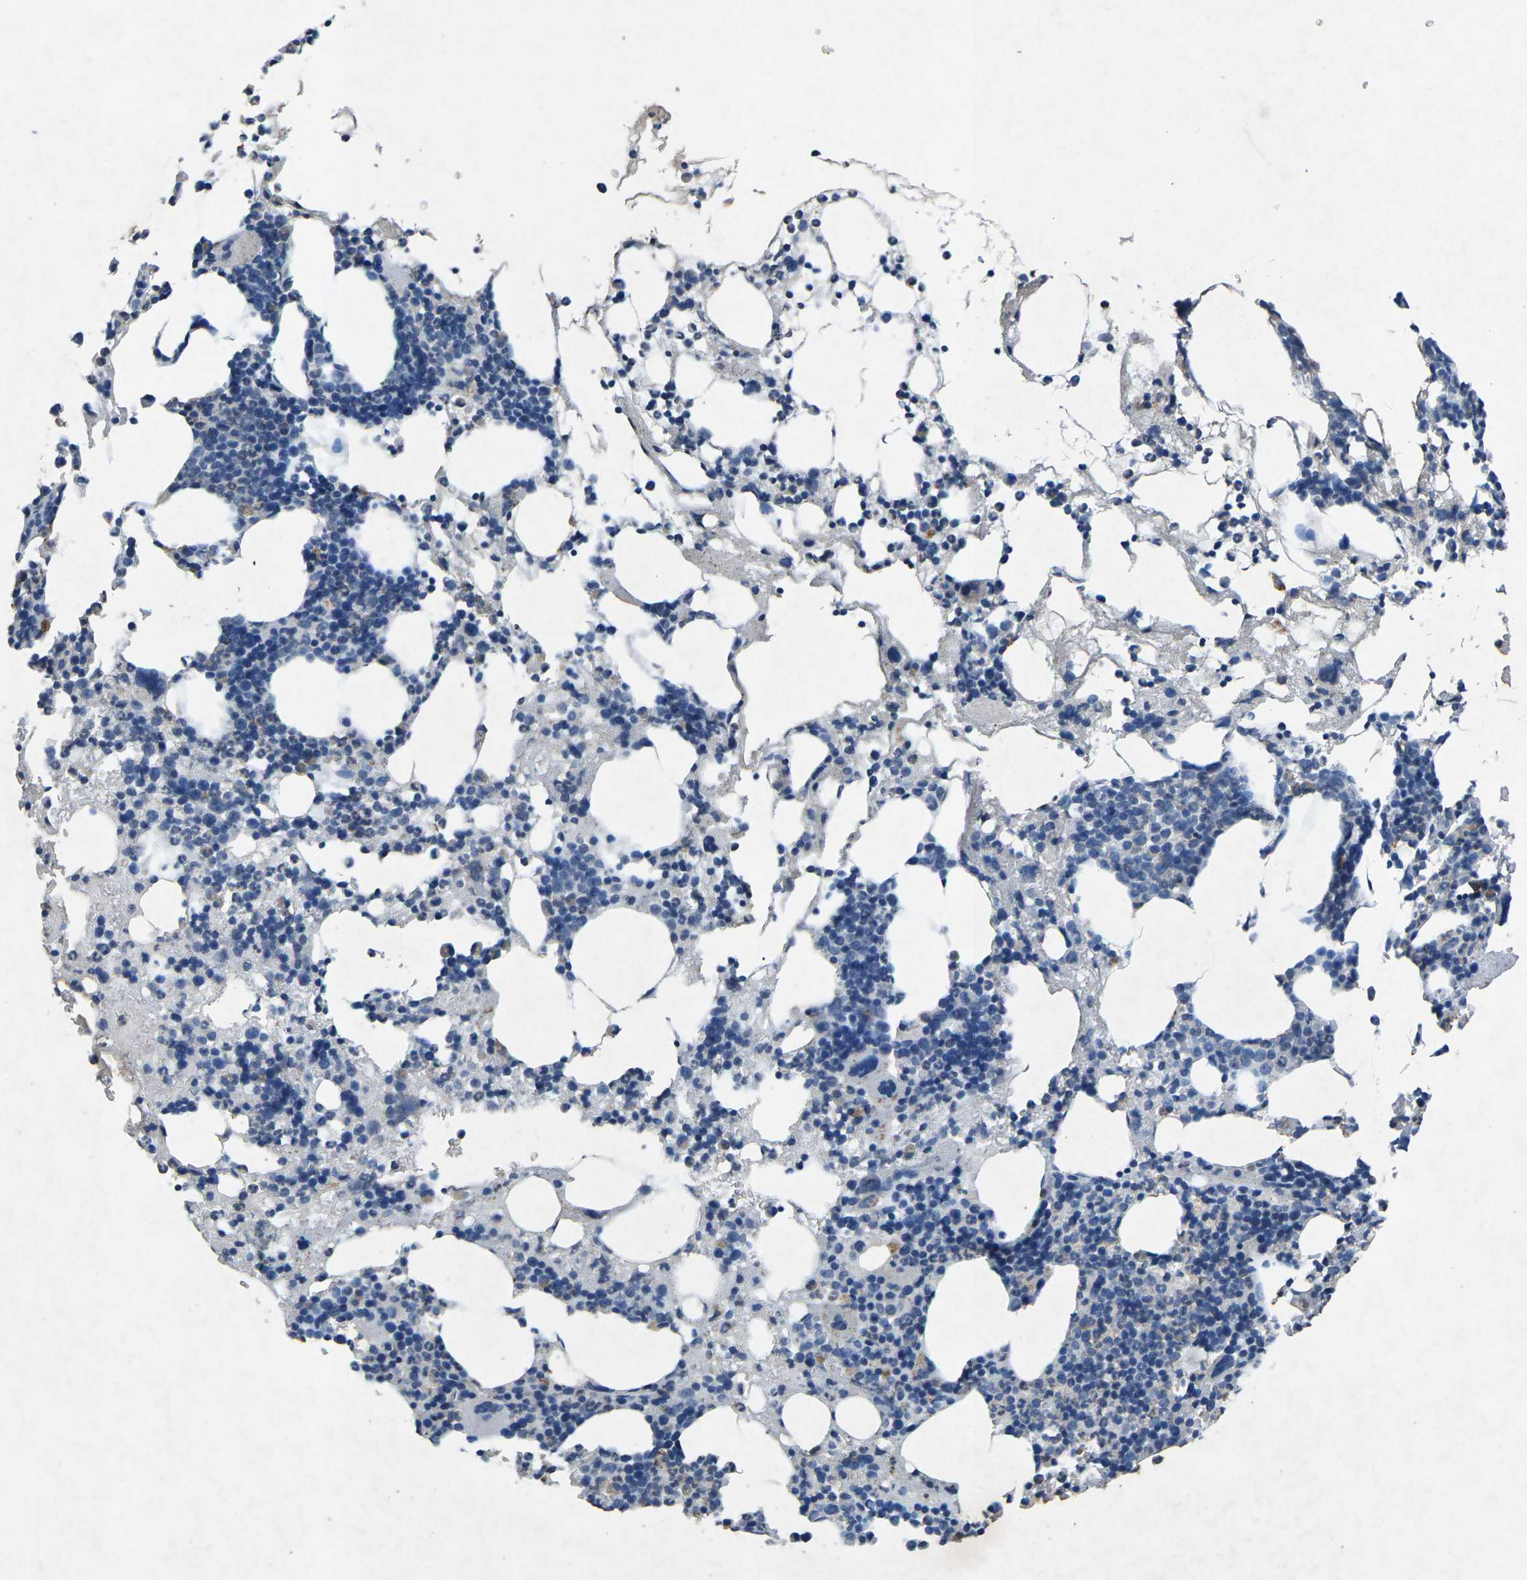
{"staining": {"intensity": "negative", "quantity": "none", "location": "none"}, "tissue": "bone marrow", "cell_type": "Hematopoietic cells", "image_type": "normal", "snomed": [{"axis": "morphology", "description": "Normal tissue, NOS"}, {"axis": "morphology", "description": "Inflammation, NOS"}, {"axis": "topography", "description": "Bone marrow"}], "caption": "This is an immunohistochemistry micrograph of normal human bone marrow. There is no expression in hematopoietic cells.", "gene": "PLG", "patient": {"sex": "female", "age": 64}}